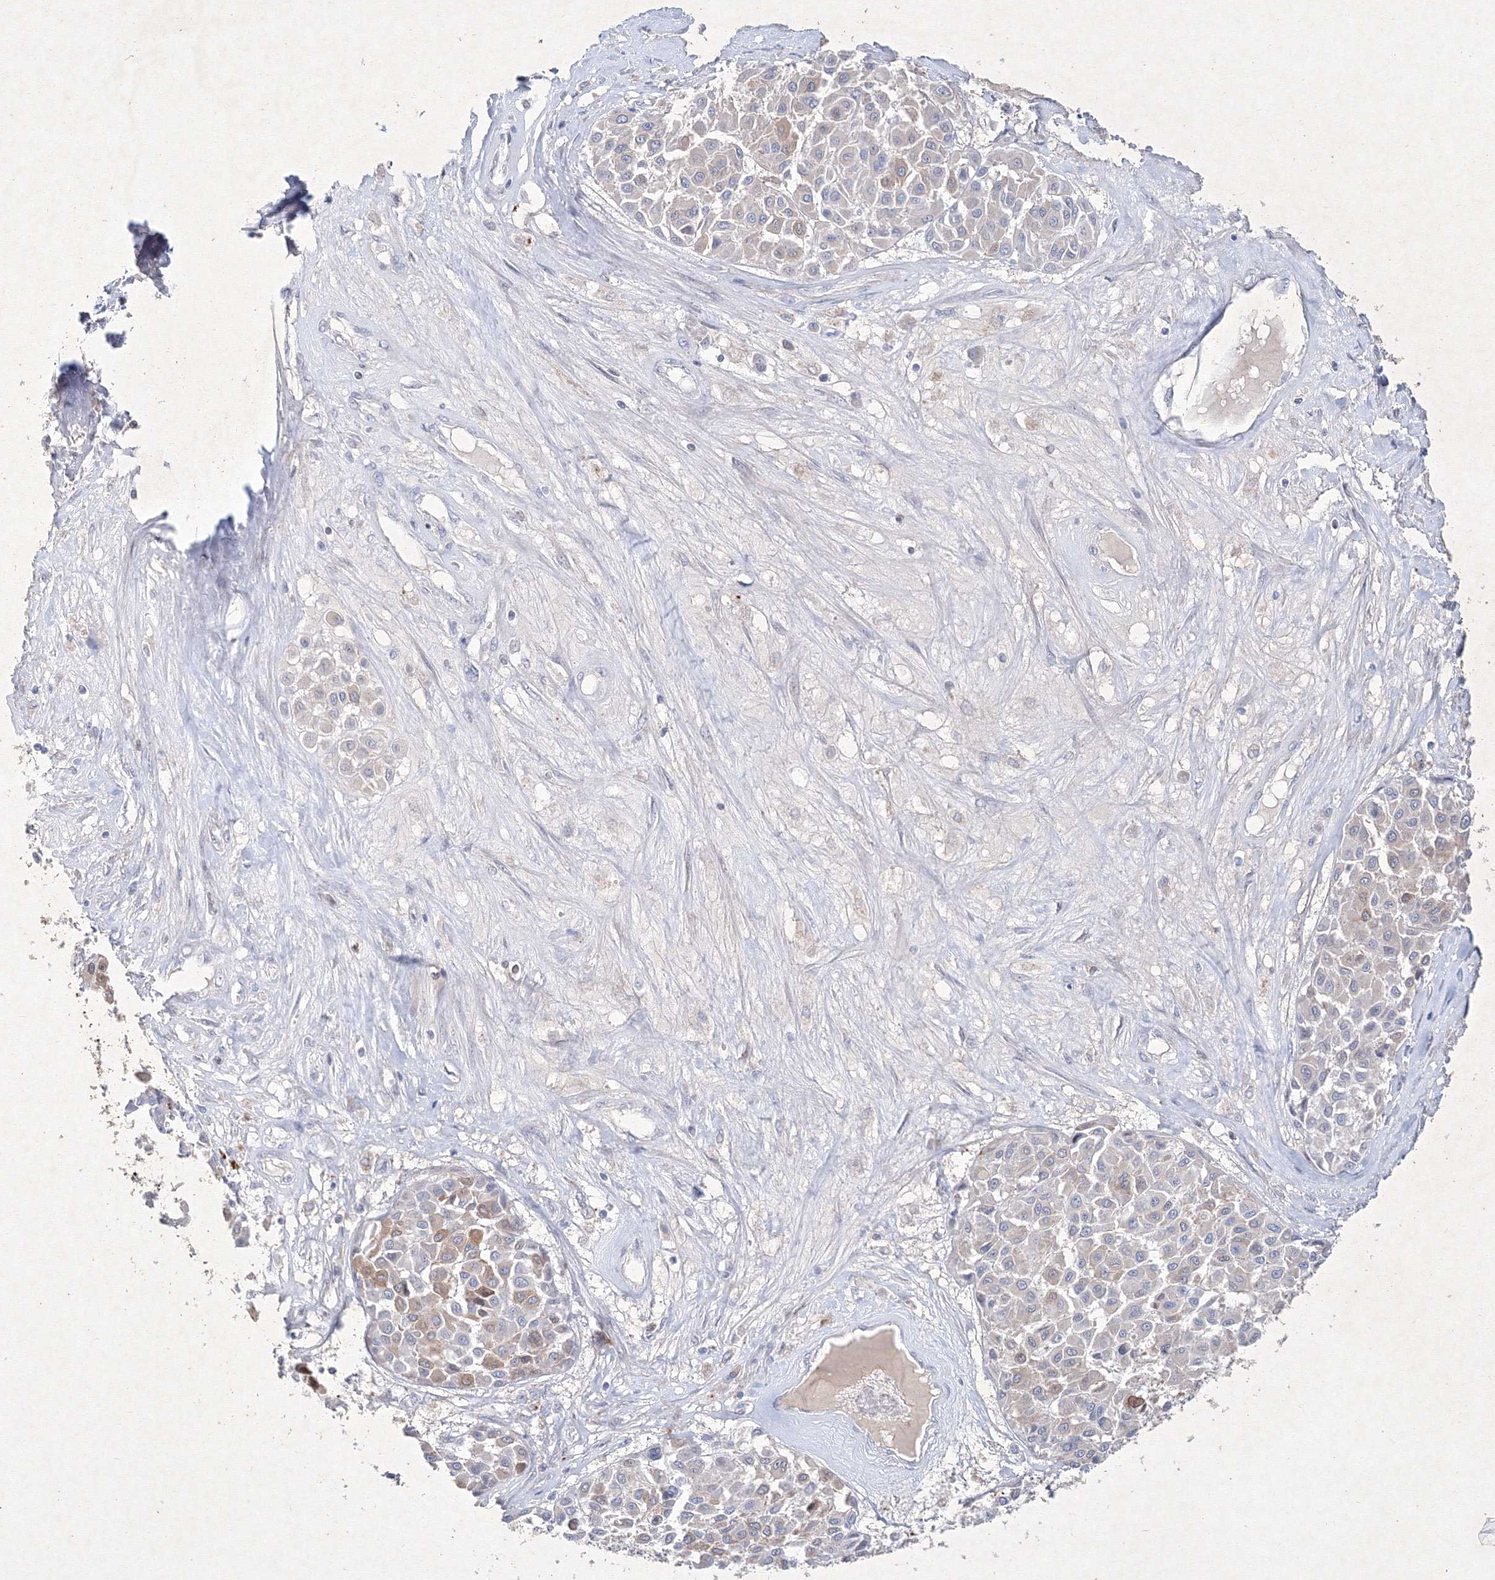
{"staining": {"intensity": "moderate", "quantity": "<25%", "location": "cytoplasmic/membranous"}, "tissue": "melanoma", "cell_type": "Tumor cells", "image_type": "cancer", "snomed": [{"axis": "morphology", "description": "Malignant melanoma, Metastatic site"}, {"axis": "topography", "description": "Soft tissue"}], "caption": "Brown immunohistochemical staining in malignant melanoma (metastatic site) exhibits moderate cytoplasmic/membranous staining in about <25% of tumor cells. (IHC, brightfield microscopy, high magnification).", "gene": "CXXC4", "patient": {"sex": "male", "age": 41}}